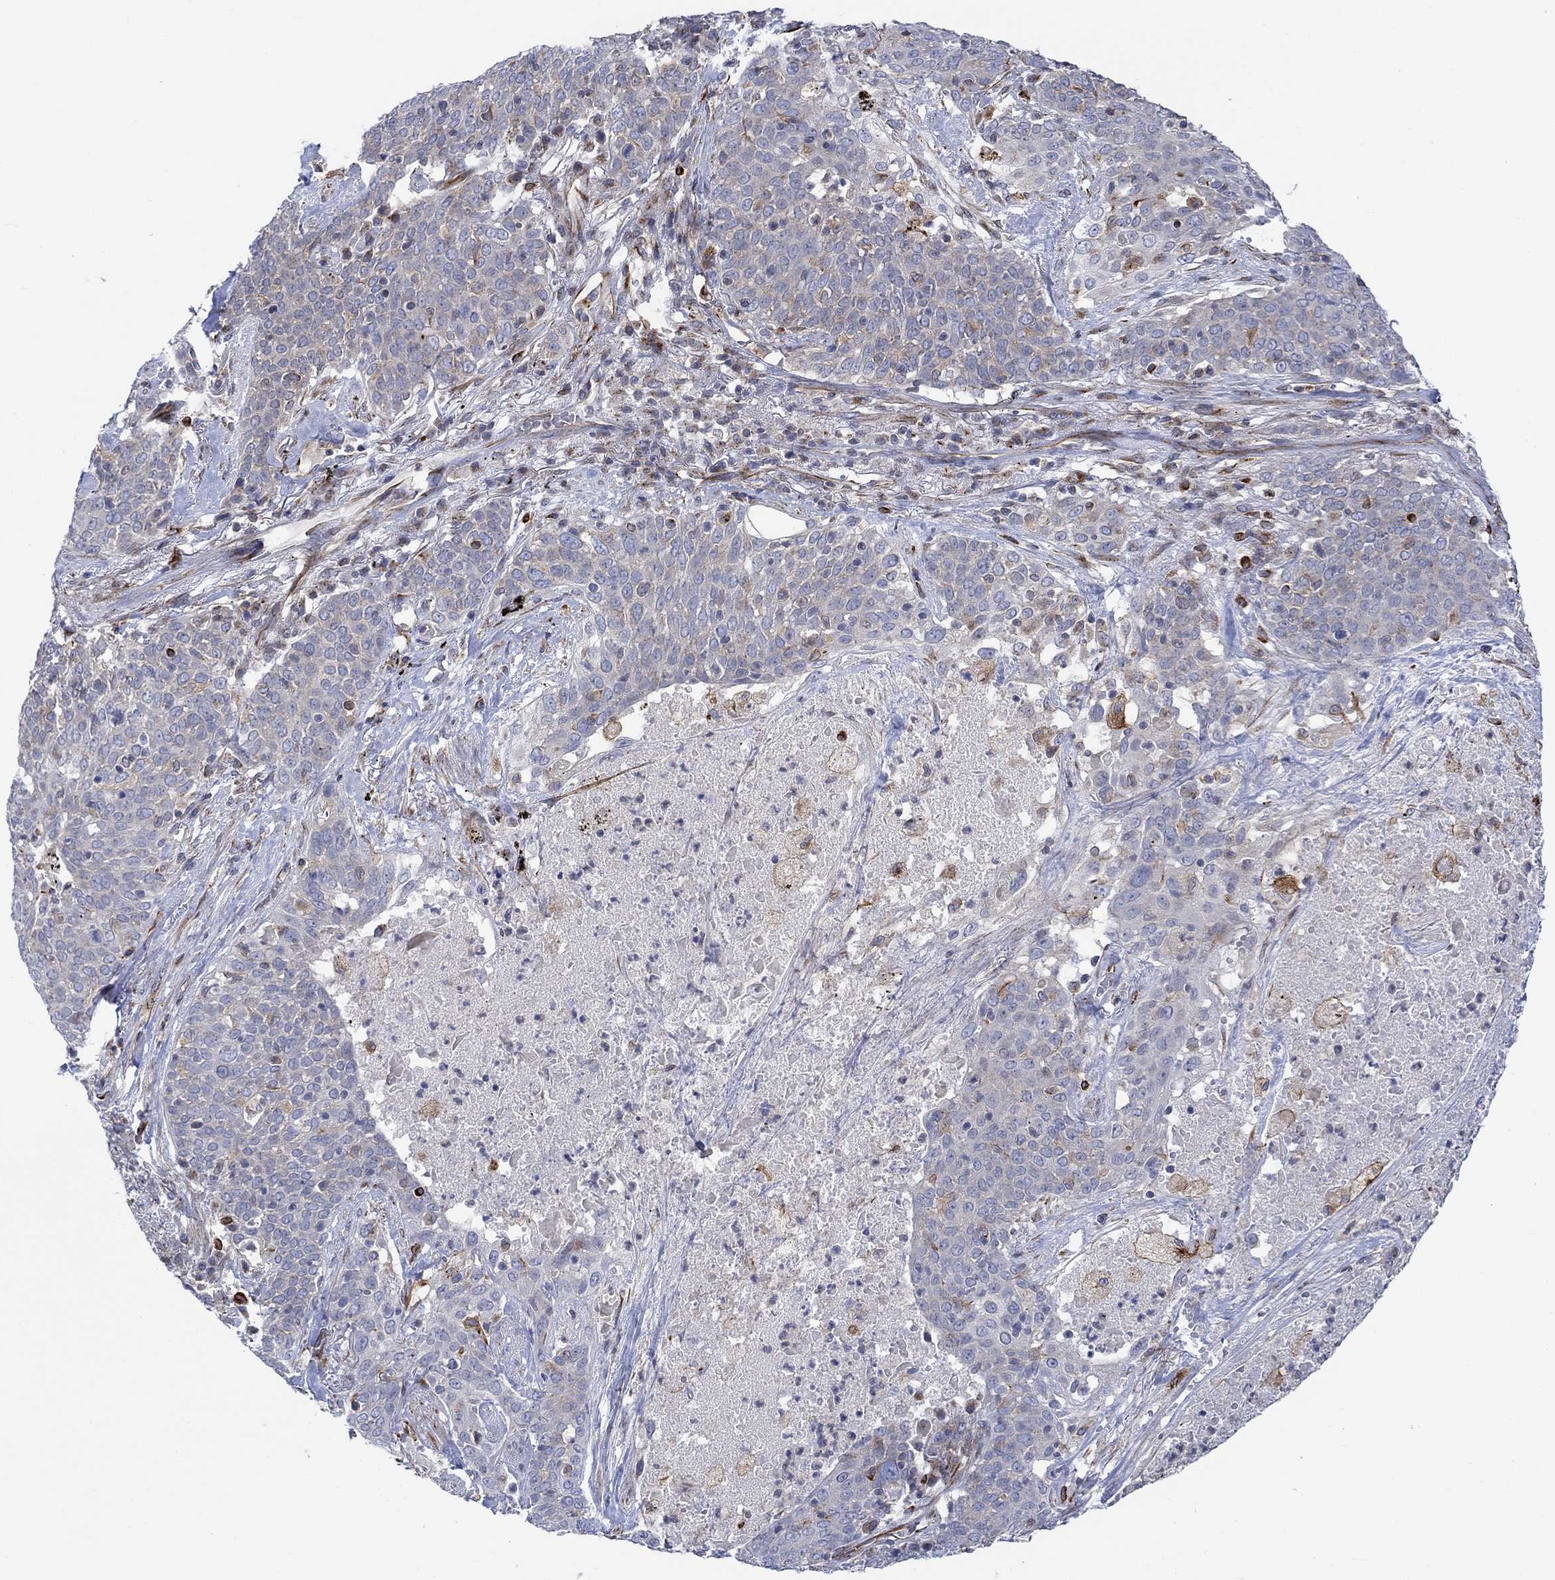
{"staining": {"intensity": "weak", "quantity": "25%-75%", "location": "cytoplasmic/membranous"}, "tissue": "lung cancer", "cell_type": "Tumor cells", "image_type": "cancer", "snomed": [{"axis": "morphology", "description": "Squamous cell carcinoma, NOS"}, {"axis": "topography", "description": "Lung"}], "caption": "Protein staining demonstrates weak cytoplasmic/membranous positivity in approximately 25%-75% of tumor cells in lung squamous cell carcinoma.", "gene": "CAMK1D", "patient": {"sex": "male", "age": 82}}